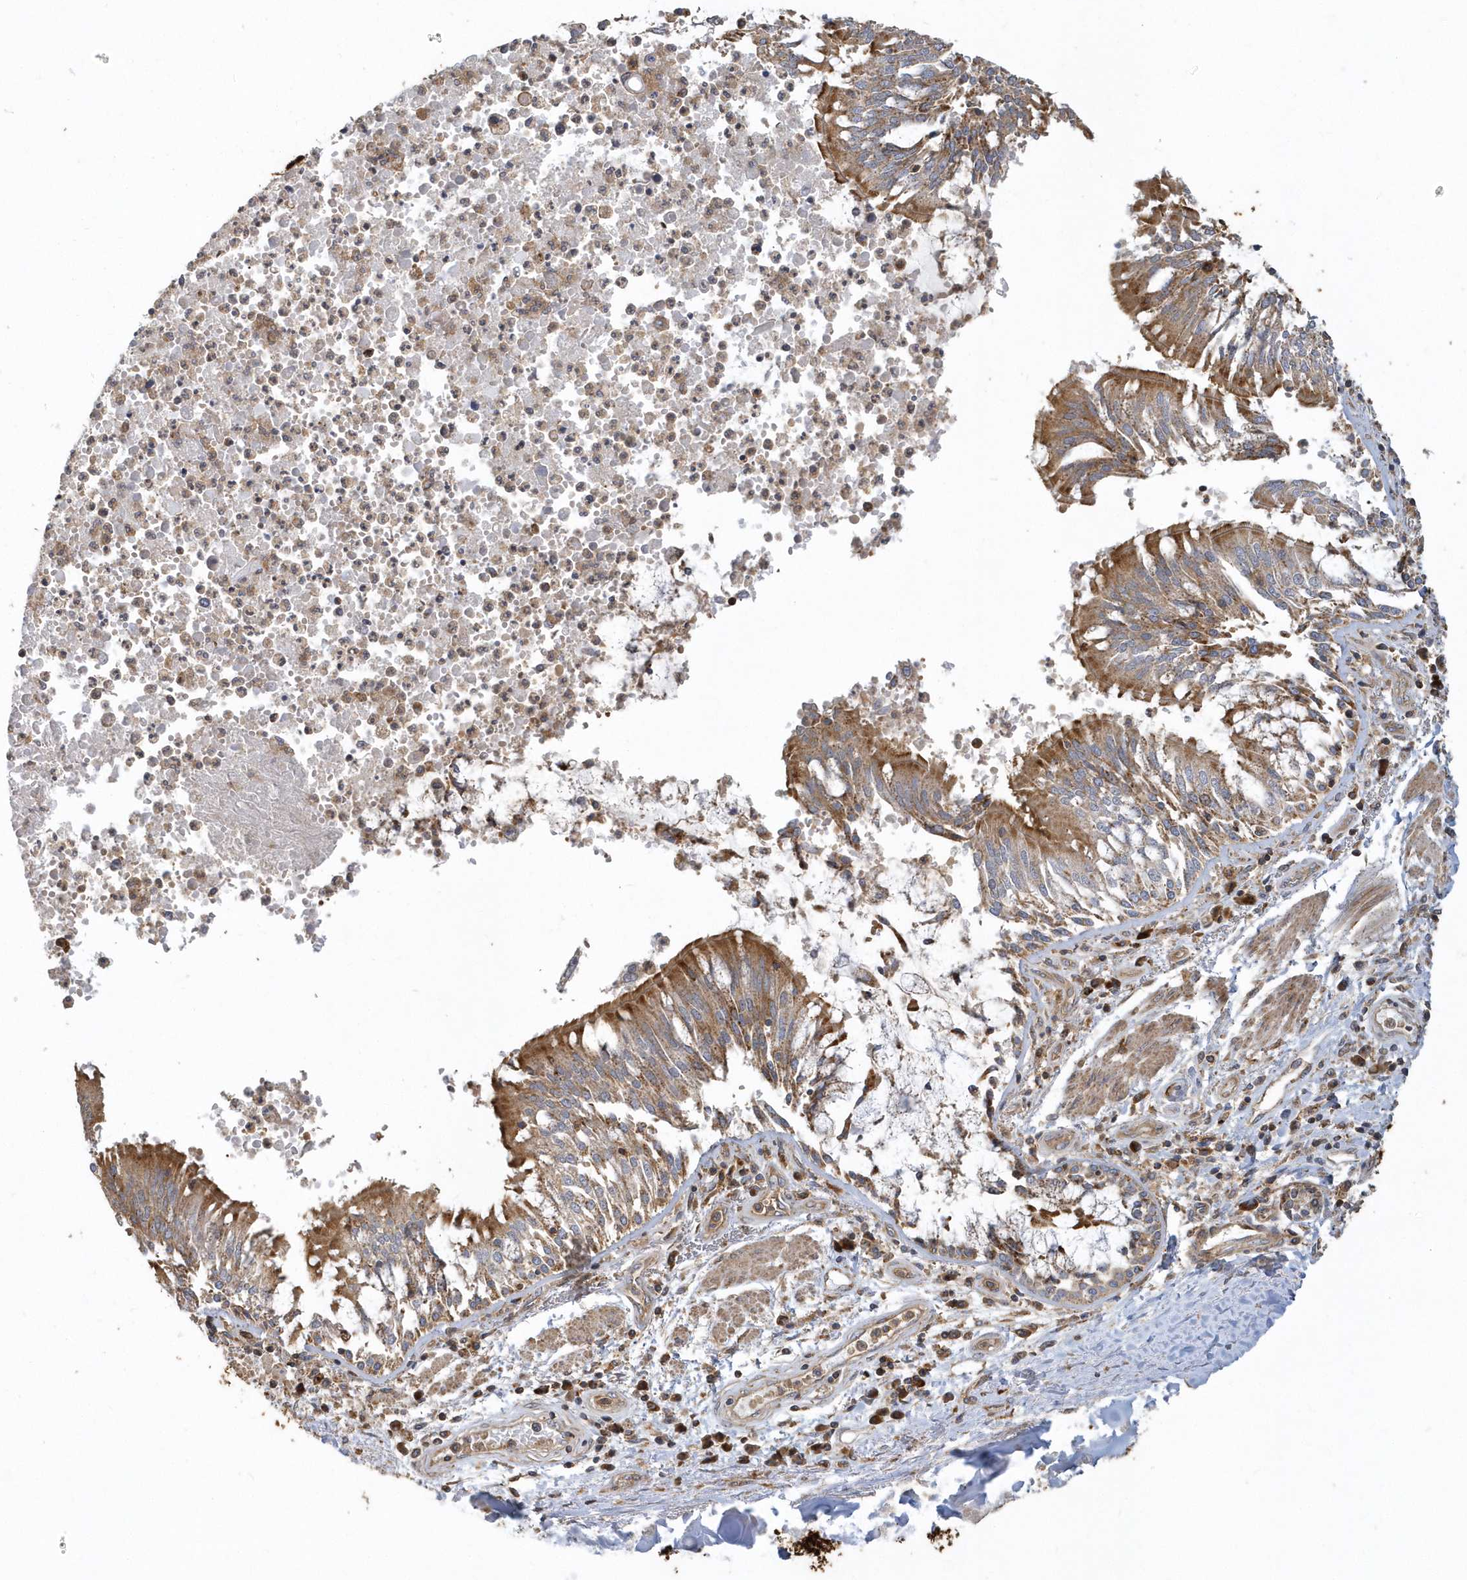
{"staining": {"intensity": "negative", "quantity": "none", "location": "none"}, "tissue": "soft tissue", "cell_type": "Chondrocytes", "image_type": "normal", "snomed": [{"axis": "morphology", "description": "Normal tissue, NOS"}, {"axis": "topography", "description": "Cartilage tissue"}, {"axis": "topography", "description": "Bronchus"}, {"axis": "topography", "description": "Lung"}, {"axis": "topography", "description": "Peripheral nerve tissue"}], "caption": "High power microscopy image of an IHC image of unremarkable soft tissue, revealing no significant staining in chondrocytes.", "gene": "TRAIP", "patient": {"sex": "female", "age": 49}}